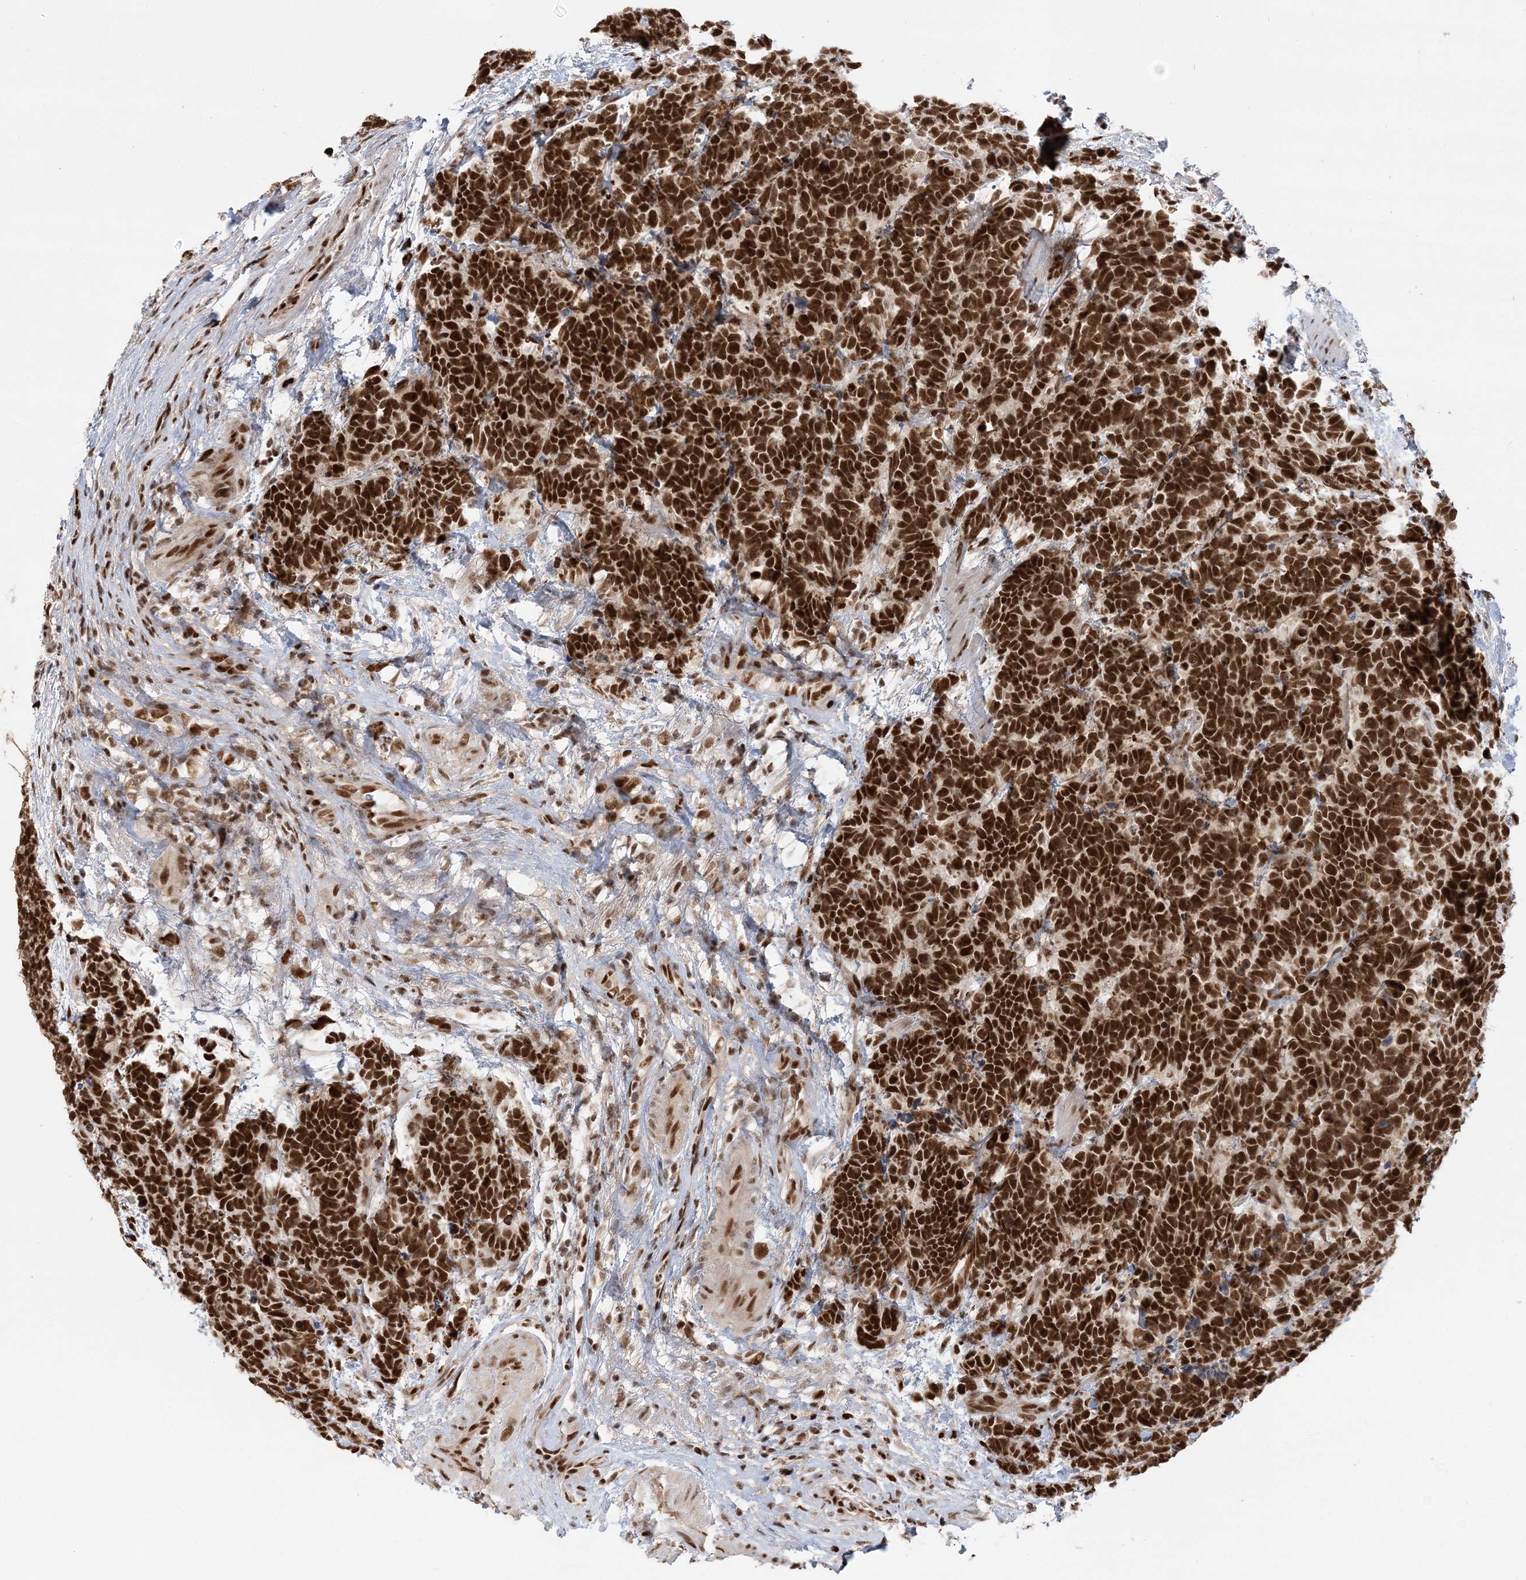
{"staining": {"intensity": "strong", "quantity": ">75%", "location": "nuclear"}, "tissue": "carcinoid", "cell_type": "Tumor cells", "image_type": "cancer", "snomed": [{"axis": "morphology", "description": "Carcinoma, NOS"}, {"axis": "morphology", "description": "Carcinoid, malignant, NOS"}, {"axis": "topography", "description": "Urinary bladder"}], "caption": "A high-resolution image shows immunohistochemistry staining of carcinoid (malignant), which demonstrates strong nuclear staining in about >75% of tumor cells.", "gene": "SEPHS1", "patient": {"sex": "male", "age": 57}}